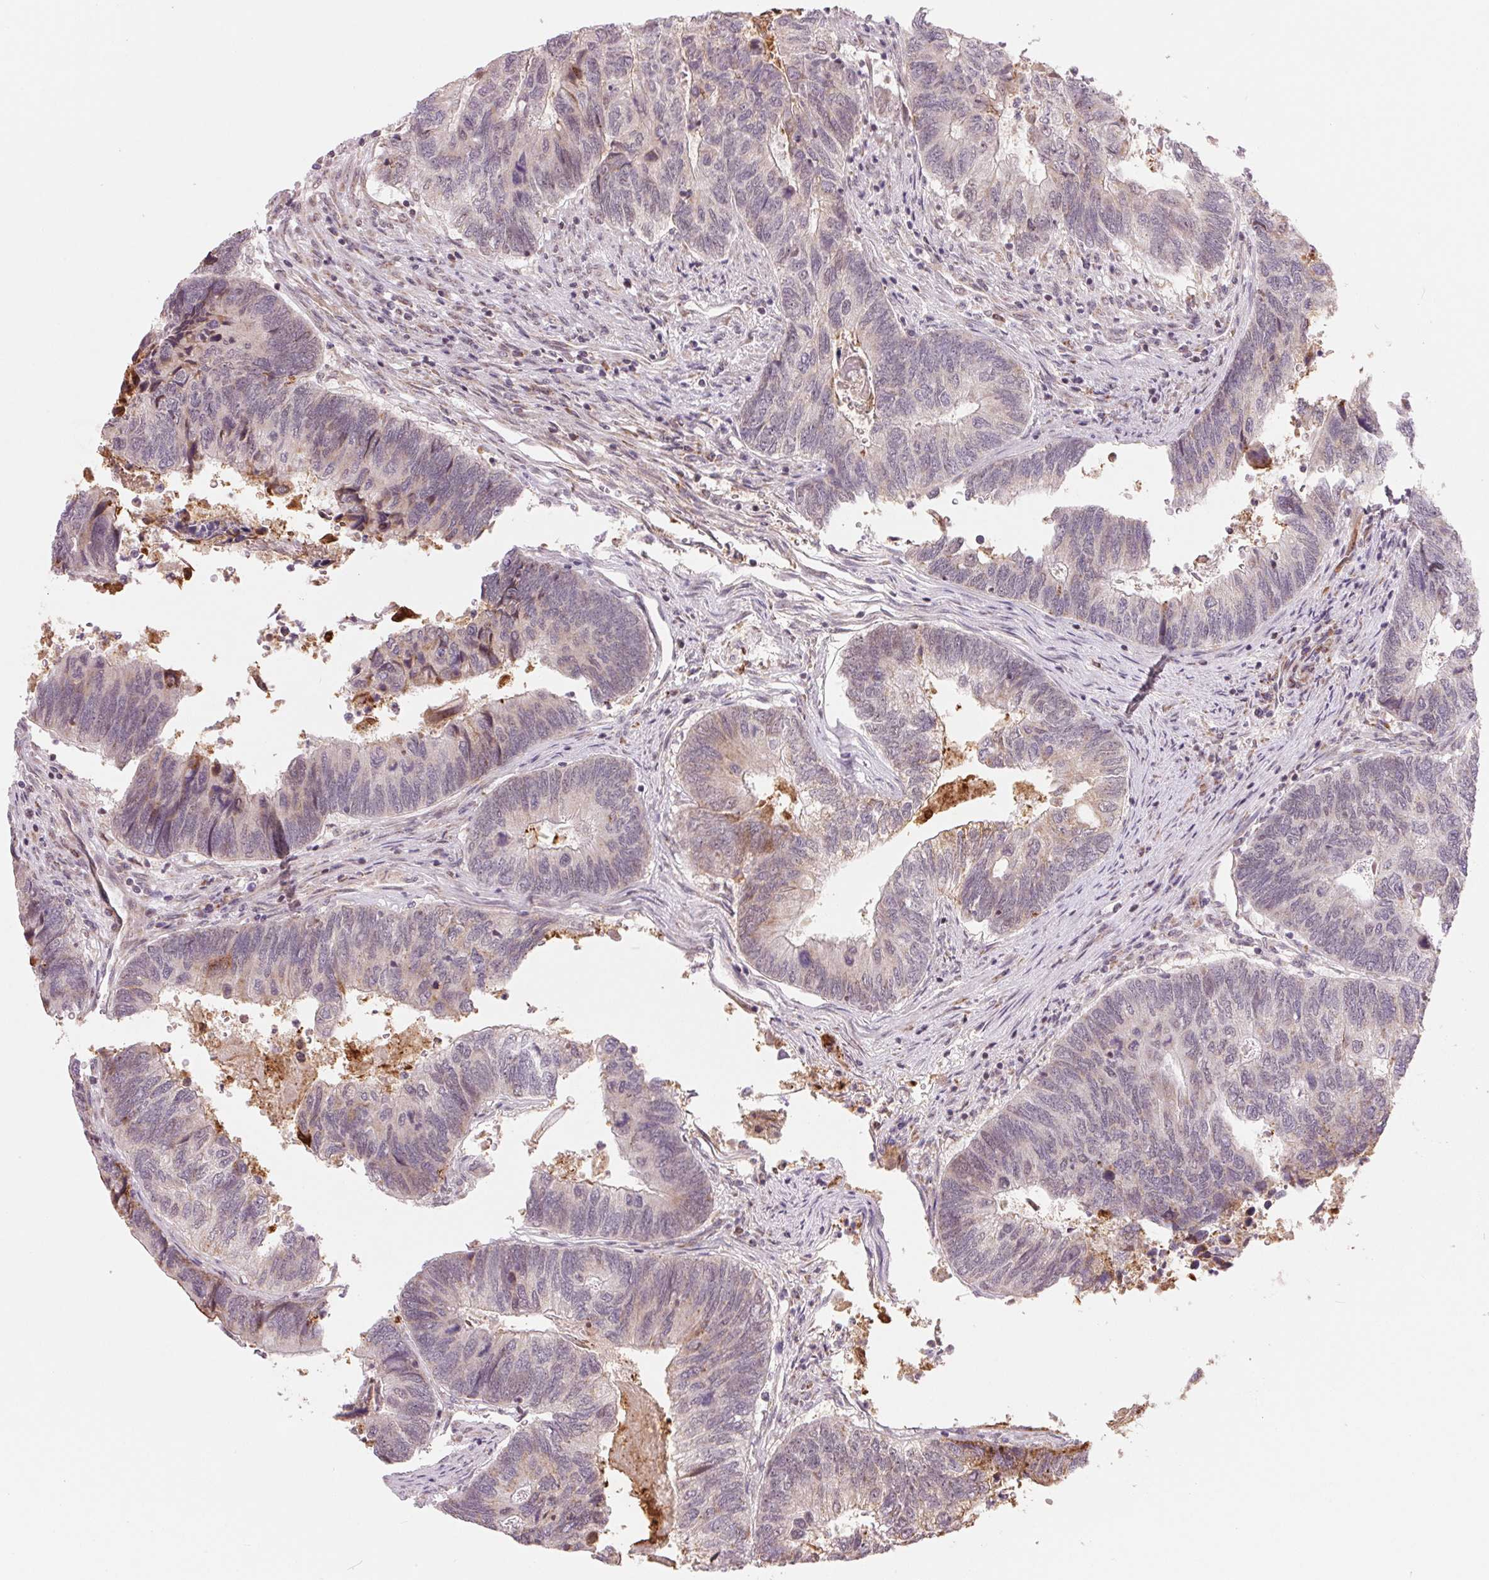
{"staining": {"intensity": "strong", "quantity": "<25%", "location": "cytoplasmic/membranous"}, "tissue": "colorectal cancer", "cell_type": "Tumor cells", "image_type": "cancer", "snomed": [{"axis": "morphology", "description": "Adenocarcinoma, NOS"}, {"axis": "topography", "description": "Colon"}], "caption": "Strong cytoplasmic/membranous protein positivity is appreciated in approximately <25% of tumor cells in adenocarcinoma (colorectal).", "gene": "ARHGAP32", "patient": {"sex": "female", "age": 67}}